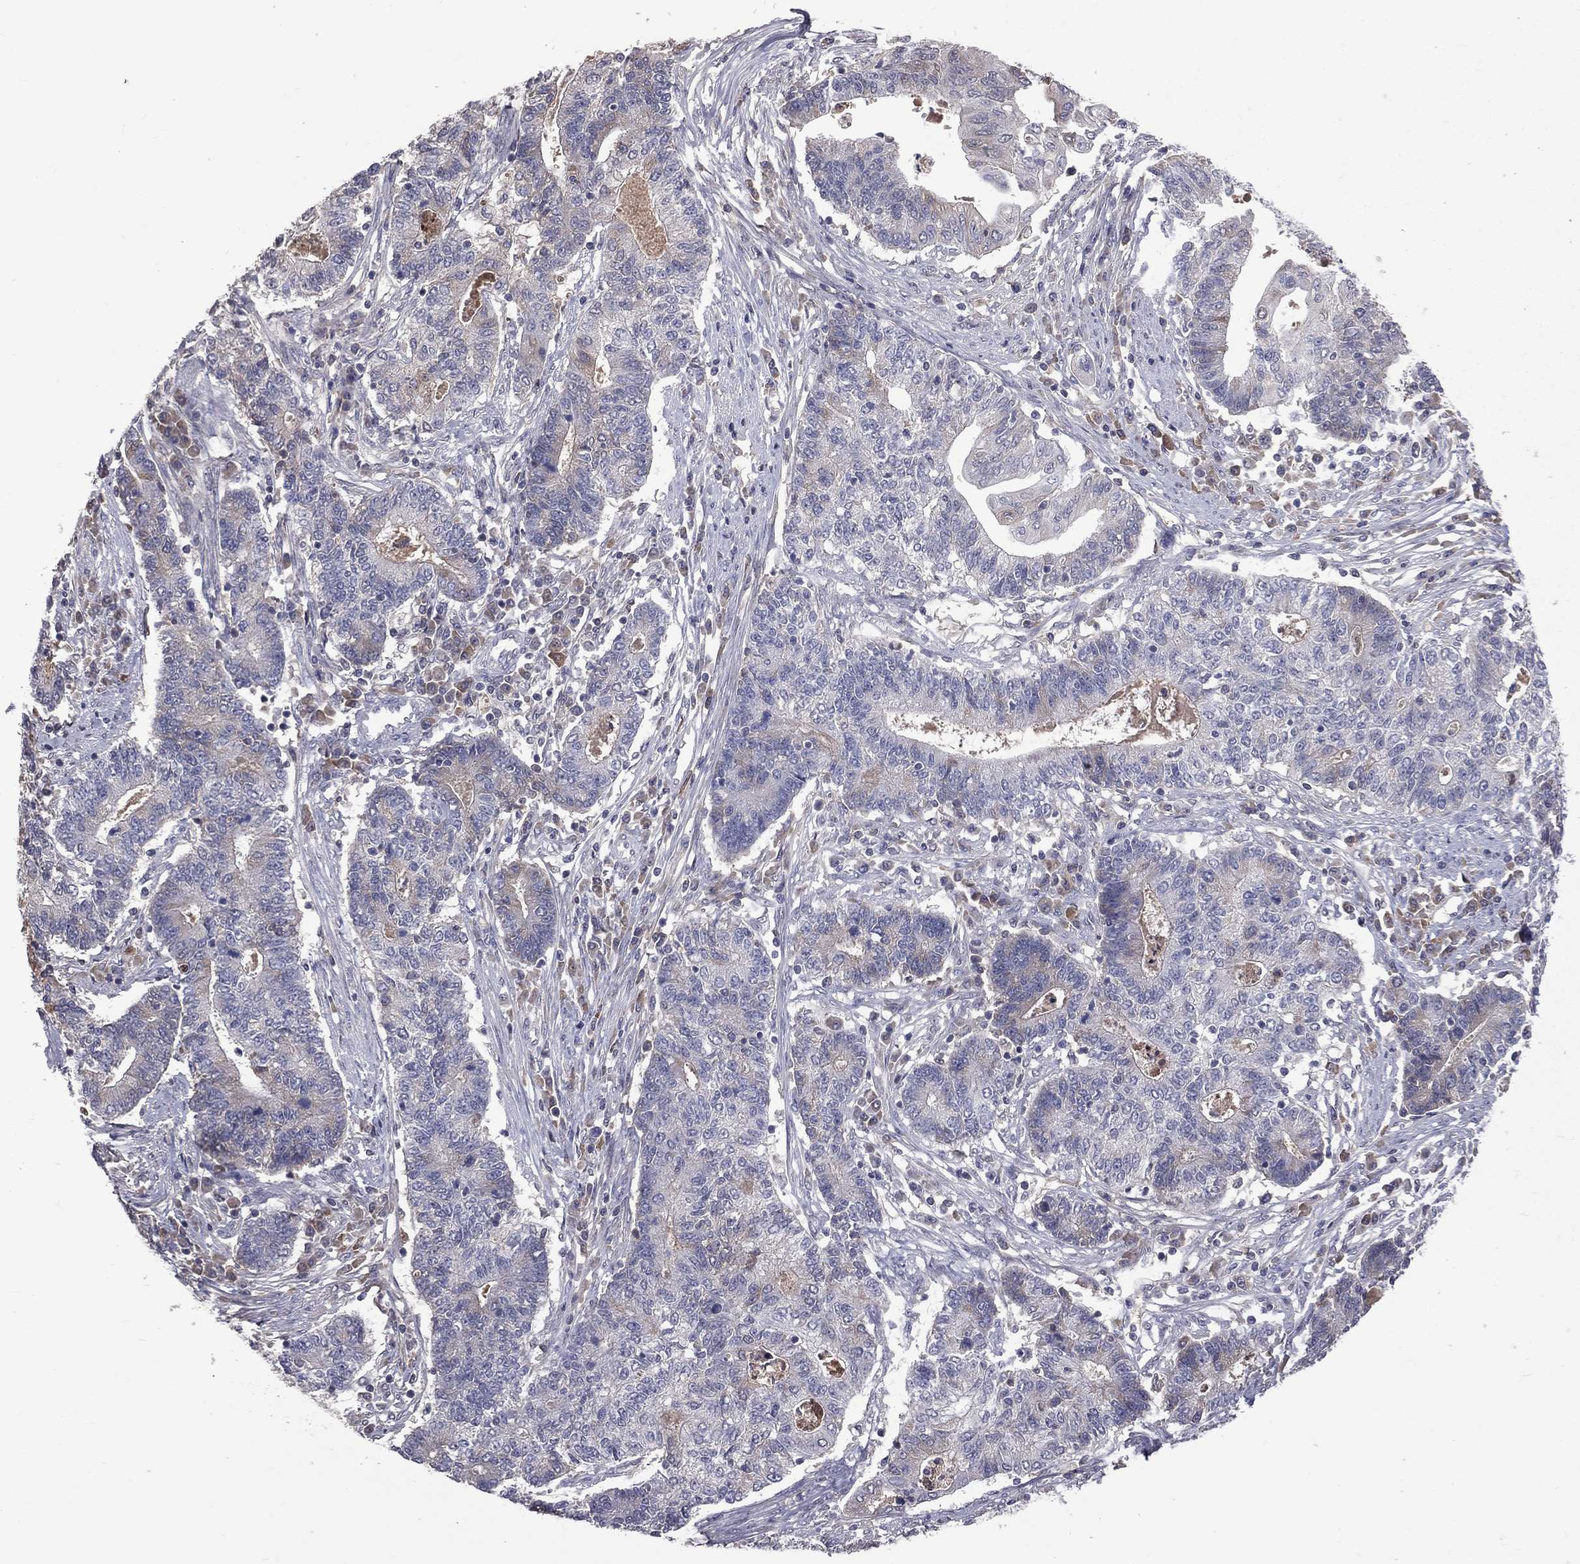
{"staining": {"intensity": "moderate", "quantity": "<25%", "location": "cytoplasmic/membranous"}, "tissue": "endometrial cancer", "cell_type": "Tumor cells", "image_type": "cancer", "snomed": [{"axis": "morphology", "description": "Adenocarcinoma, NOS"}, {"axis": "topography", "description": "Uterus"}, {"axis": "topography", "description": "Endometrium"}], "caption": "A brown stain highlights moderate cytoplasmic/membranous positivity of a protein in human endometrial cancer tumor cells.", "gene": "DSG4", "patient": {"sex": "female", "age": 54}}